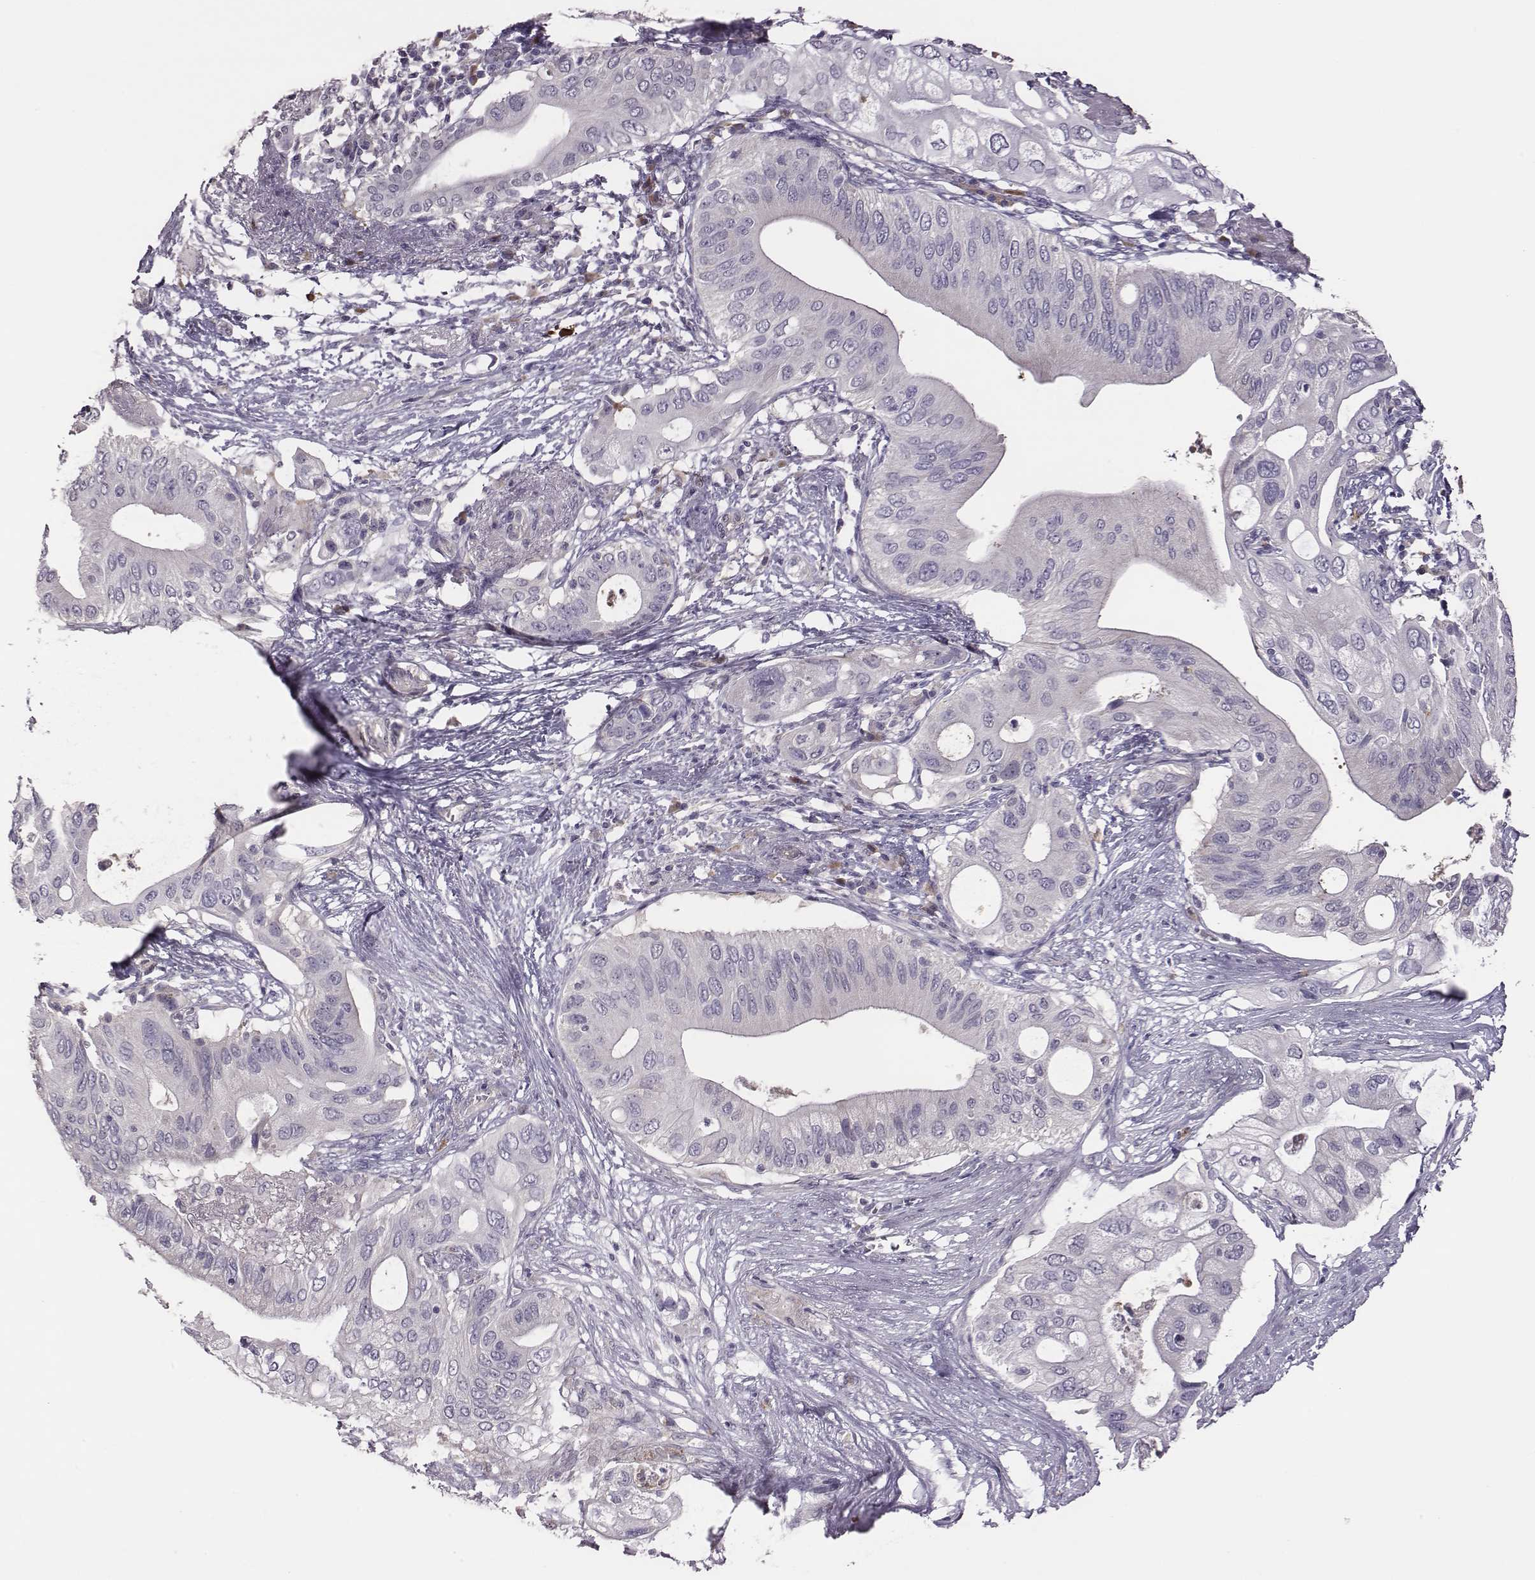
{"staining": {"intensity": "negative", "quantity": "none", "location": "none"}, "tissue": "pancreatic cancer", "cell_type": "Tumor cells", "image_type": "cancer", "snomed": [{"axis": "morphology", "description": "Adenocarcinoma, NOS"}, {"axis": "topography", "description": "Pancreas"}], "caption": "IHC of pancreatic adenocarcinoma demonstrates no staining in tumor cells.", "gene": "KMO", "patient": {"sex": "female", "age": 72}}